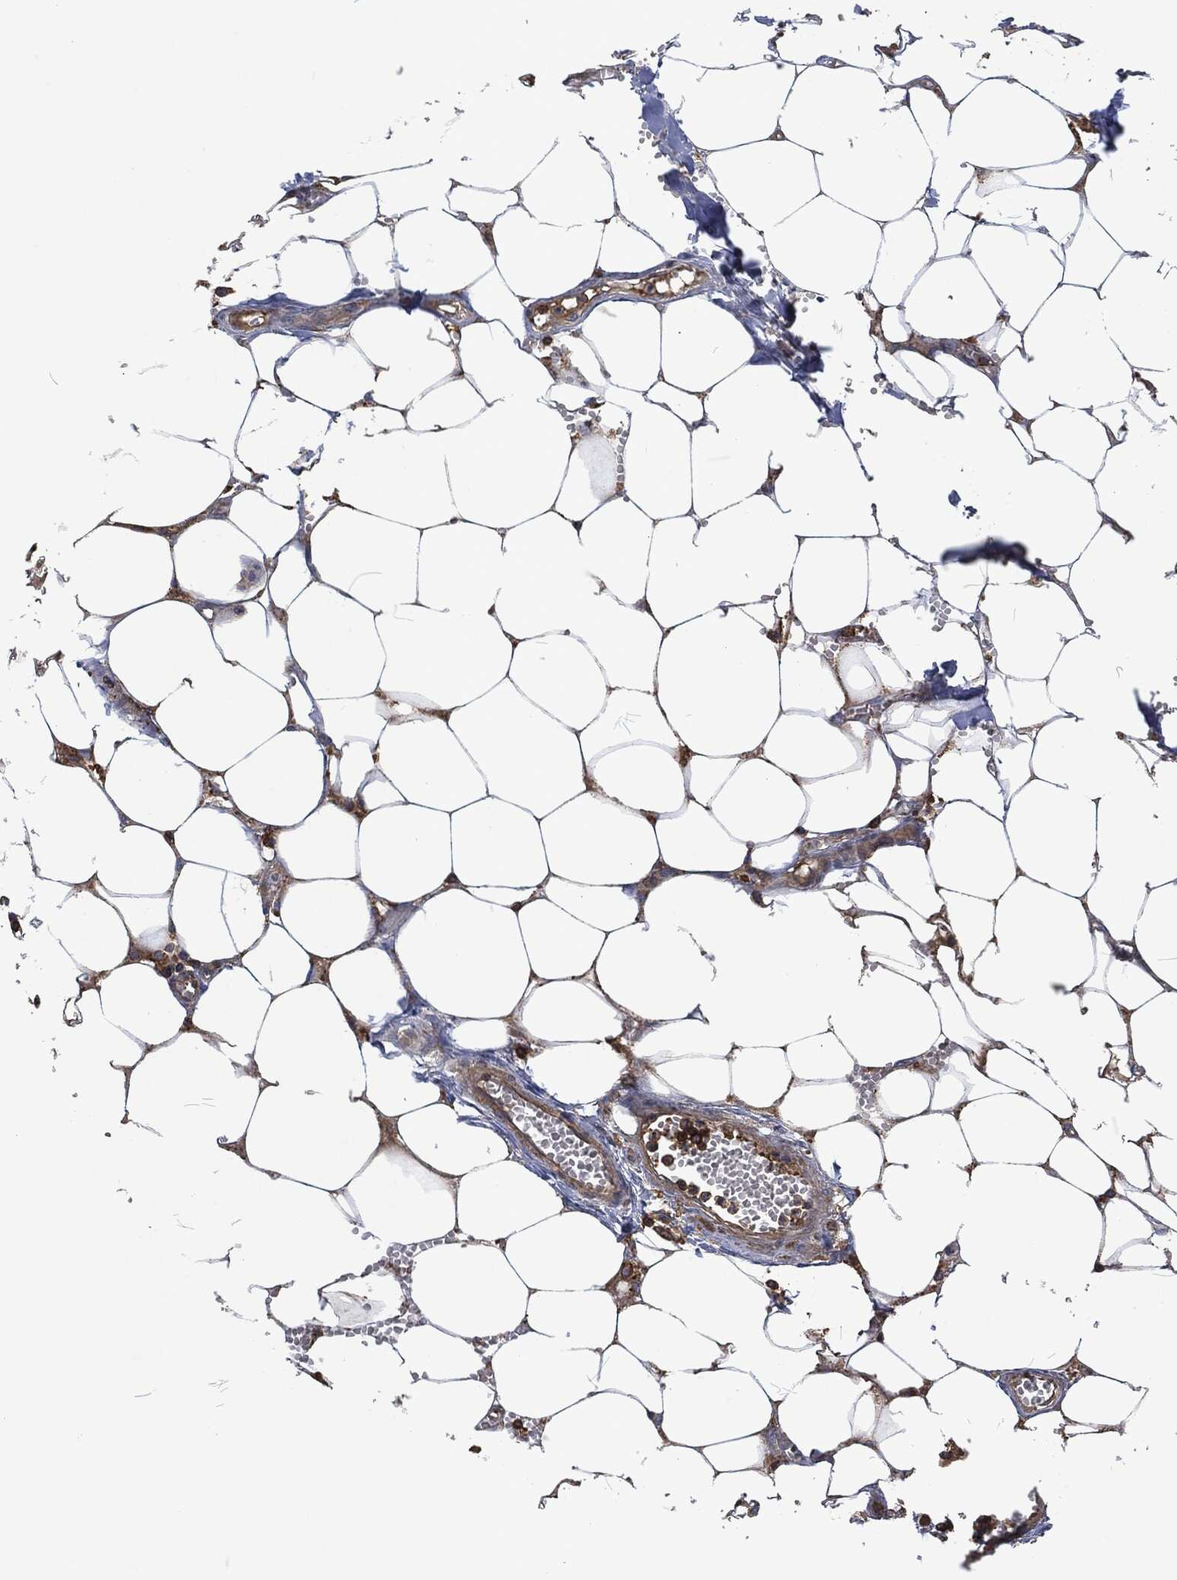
{"staining": {"intensity": "negative", "quantity": "none", "location": "none"}, "tissue": "adipose tissue", "cell_type": "Adipocytes", "image_type": "normal", "snomed": [{"axis": "morphology", "description": "Normal tissue, NOS"}, {"axis": "morphology", "description": "Squamous cell carcinoma, NOS"}, {"axis": "topography", "description": "Cartilage tissue"}, {"axis": "topography", "description": "Lung"}], "caption": "High magnification brightfield microscopy of unremarkable adipose tissue stained with DAB (3,3'-diaminobenzidine) (brown) and counterstained with hematoxylin (blue): adipocytes show no significant staining. Brightfield microscopy of immunohistochemistry stained with DAB (brown) and hematoxylin (blue), captured at high magnification.", "gene": "LGALS9", "patient": {"sex": "male", "age": 66}}